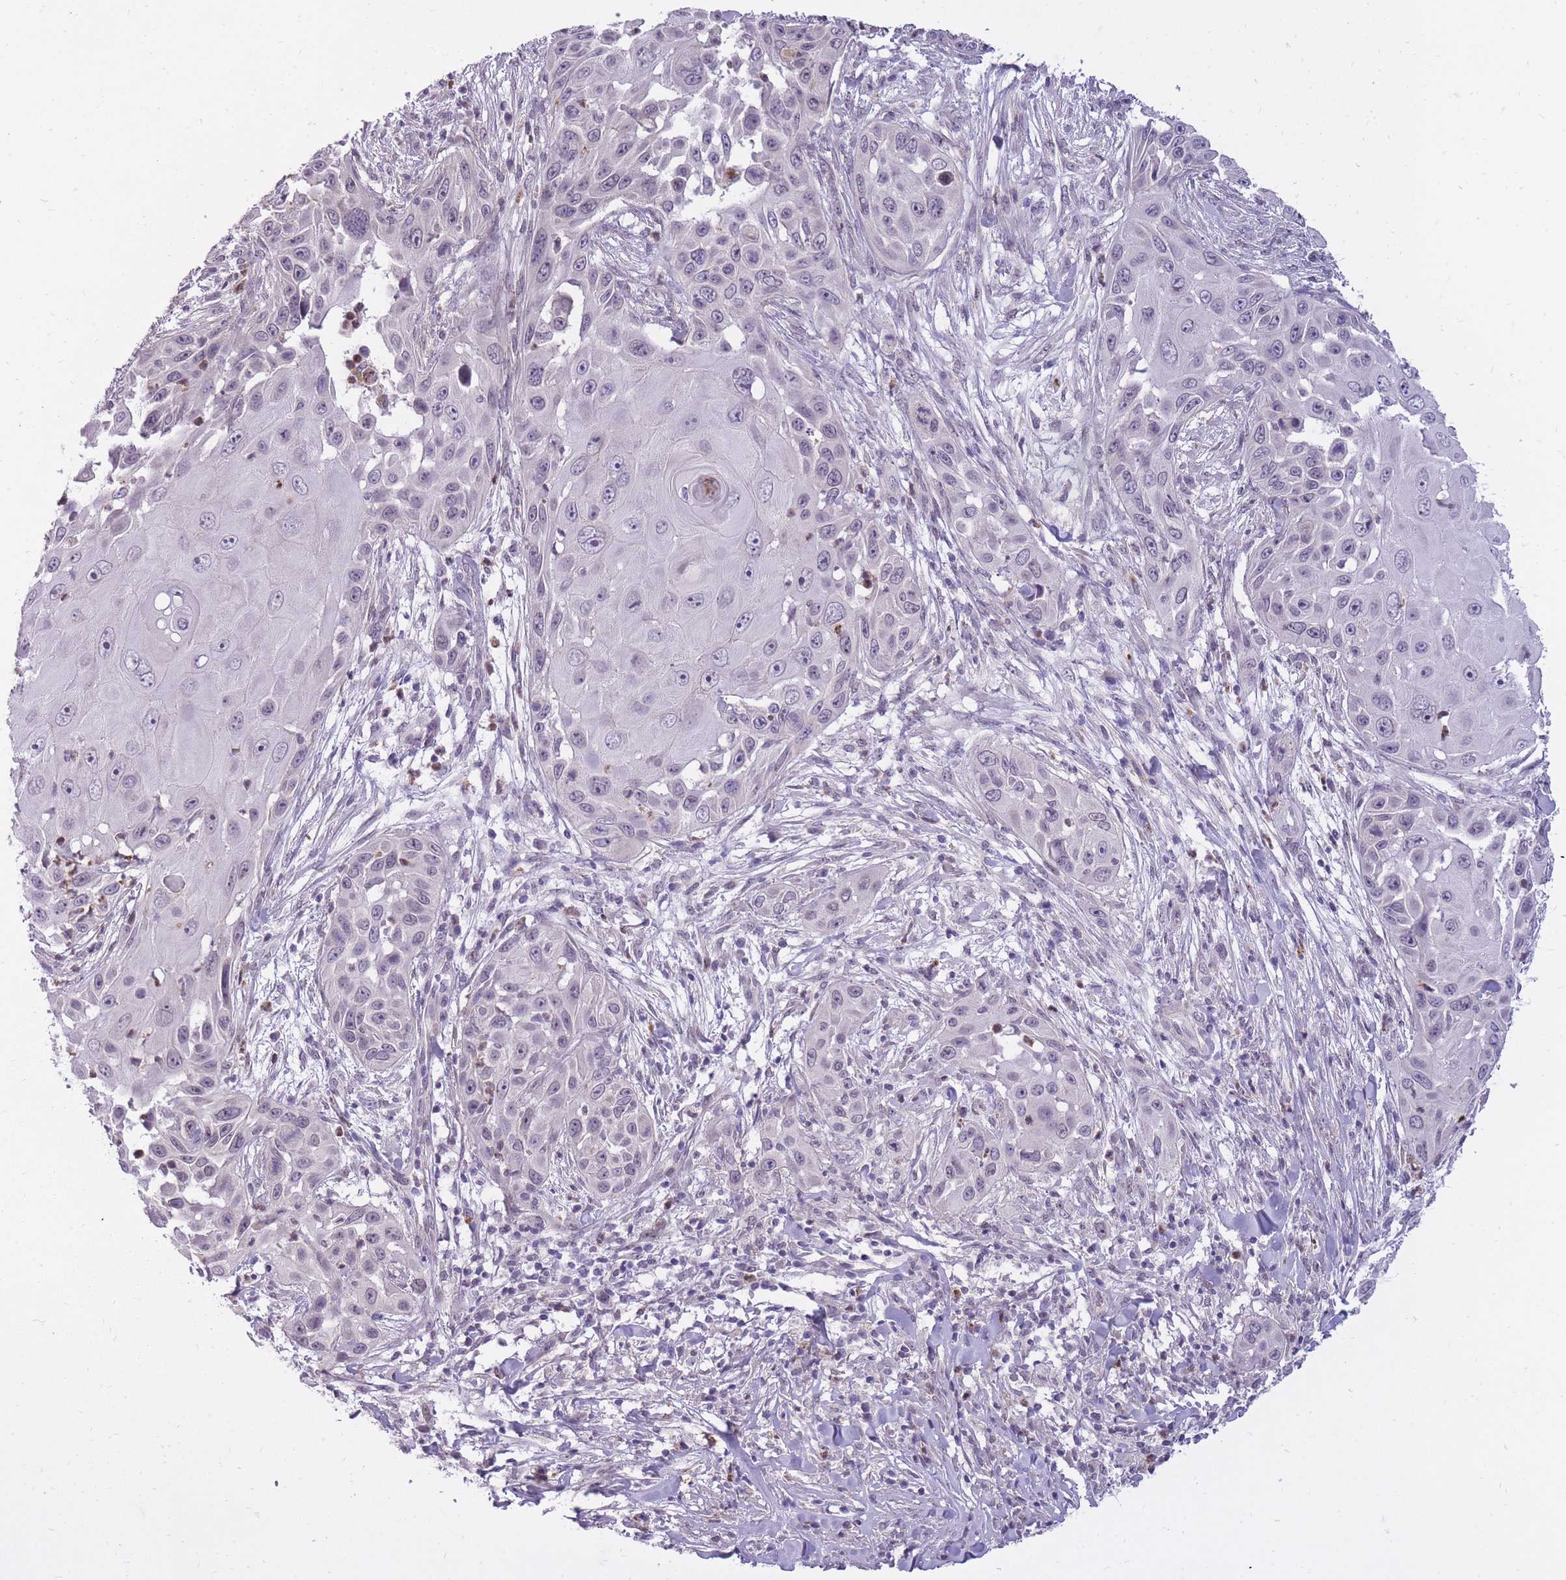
{"staining": {"intensity": "negative", "quantity": "none", "location": "none"}, "tissue": "skin cancer", "cell_type": "Tumor cells", "image_type": "cancer", "snomed": [{"axis": "morphology", "description": "Squamous cell carcinoma, NOS"}, {"axis": "topography", "description": "Skin"}], "caption": "High power microscopy image of an immunohistochemistry (IHC) histopathology image of squamous cell carcinoma (skin), revealing no significant expression in tumor cells.", "gene": "TIGD1", "patient": {"sex": "female", "age": 44}}